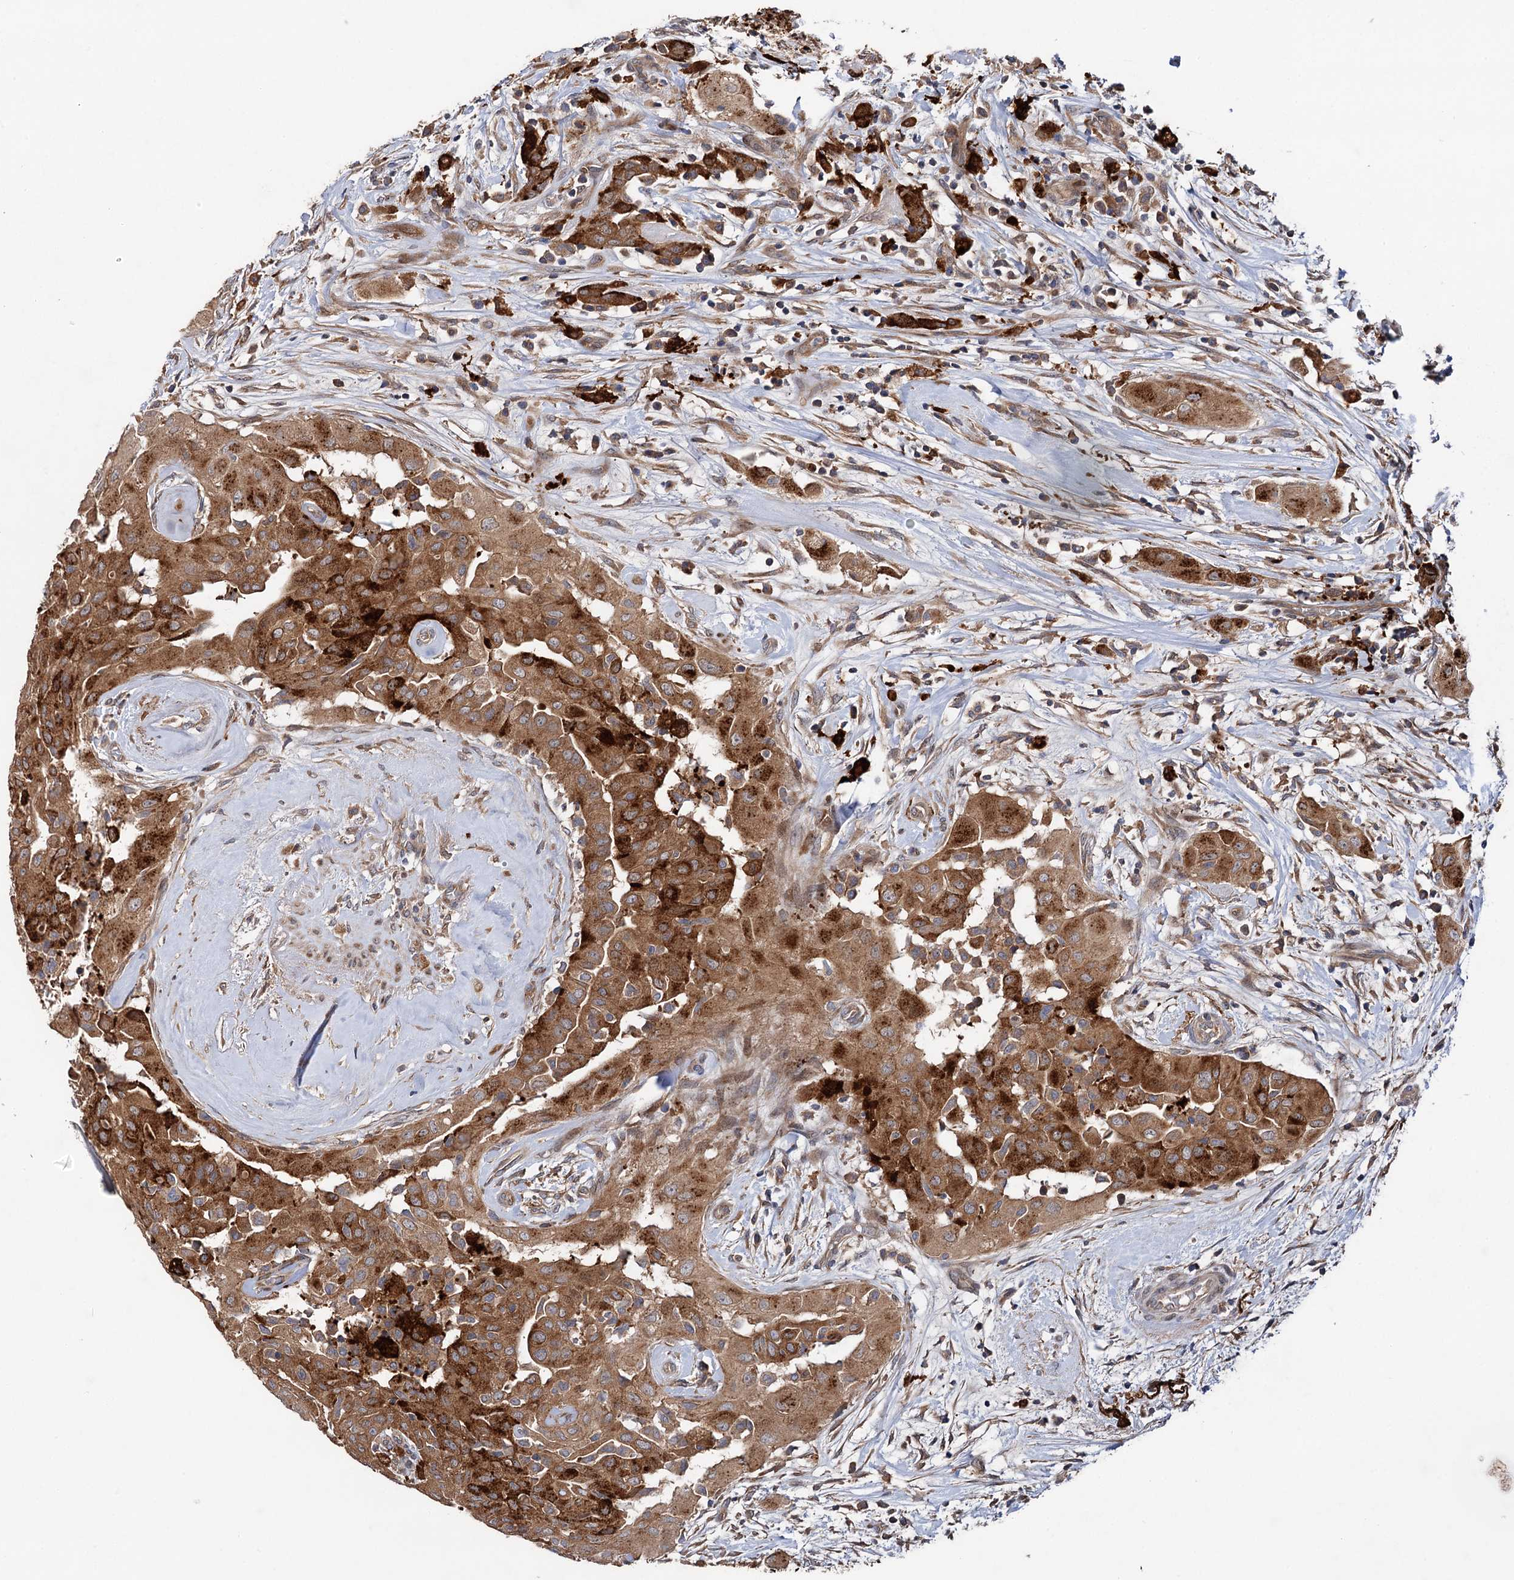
{"staining": {"intensity": "strong", "quantity": ">75%", "location": "cytoplasmic/membranous"}, "tissue": "thyroid cancer", "cell_type": "Tumor cells", "image_type": "cancer", "snomed": [{"axis": "morphology", "description": "Papillary adenocarcinoma, NOS"}, {"axis": "topography", "description": "Thyroid gland"}], "caption": "This image demonstrates thyroid cancer (papillary adenocarcinoma) stained with immunohistochemistry to label a protein in brown. The cytoplasmic/membranous of tumor cells show strong positivity for the protein. Nuclei are counter-stained blue.", "gene": "NAA25", "patient": {"sex": "female", "age": 59}}